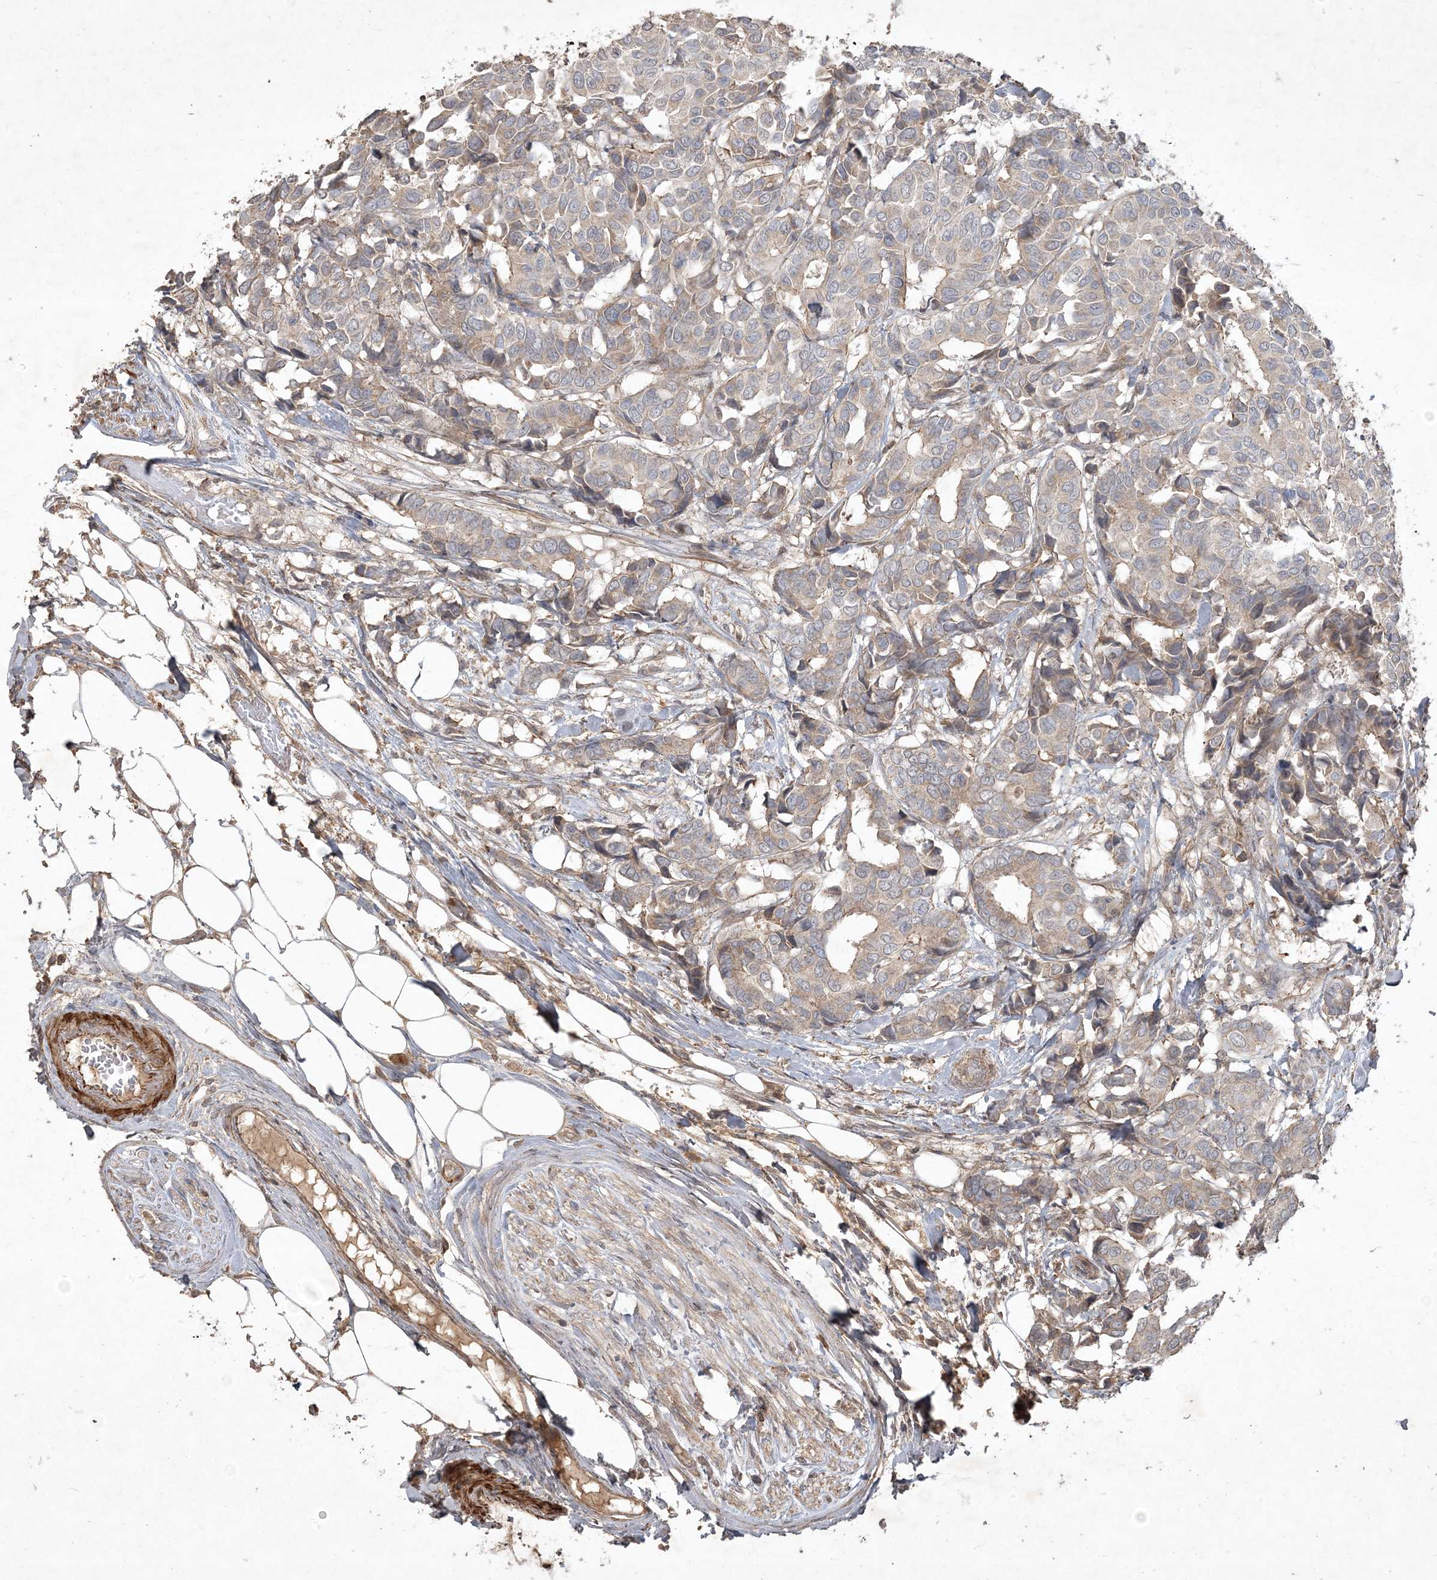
{"staining": {"intensity": "weak", "quantity": "25%-75%", "location": "cytoplasmic/membranous"}, "tissue": "breast cancer", "cell_type": "Tumor cells", "image_type": "cancer", "snomed": [{"axis": "morphology", "description": "Duct carcinoma"}, {"axis": "topography", "description": "Breast"}], "caption": "High-power microscopy captured an immunohistochemistry (IHC) histopathology image of intraductal carcinoma (breast), revealing weak cytoplasmic/membranous positivity in about 25%-75% of tumor cells.", "gene": "PRRT3", "patient": {"sex": "female", "age": 87}}